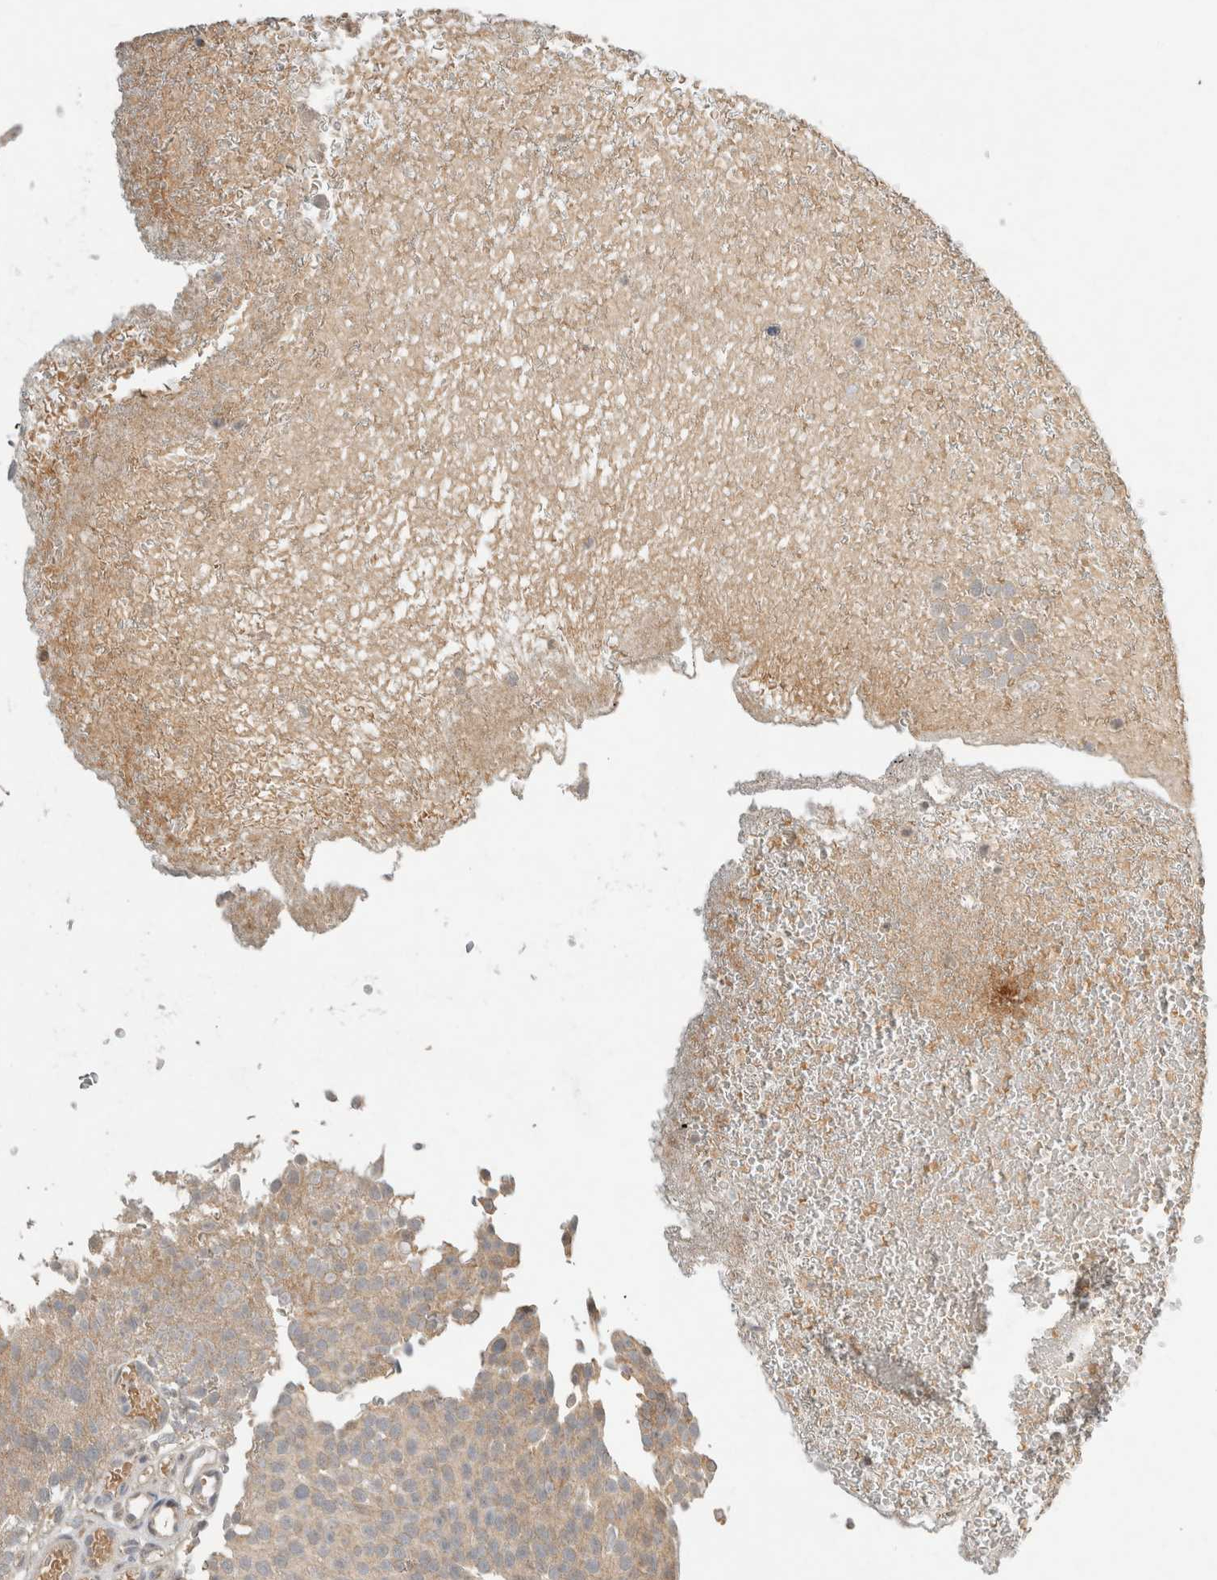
{"staining": {"intensity": "weak", "quantity": ">75%", "location": "cytoplasmic/membranous"}, "tissue": "urothelial cancer", "cell_type": "Tumor cells", "image_type": "cancer", "snomed": [{"axis": "morphology", "description": "Urothelial carcinoma, Low grade"}, {"axis": "topography", "description": "Urinary bladder"}], "caption": "A brown stain shows weak cytoplasmic/membranous positivity of a protein in human urothelial cancer tumor cells.", "gene": "LOXL2", "patient": {"sex": "male", "age": 78}}